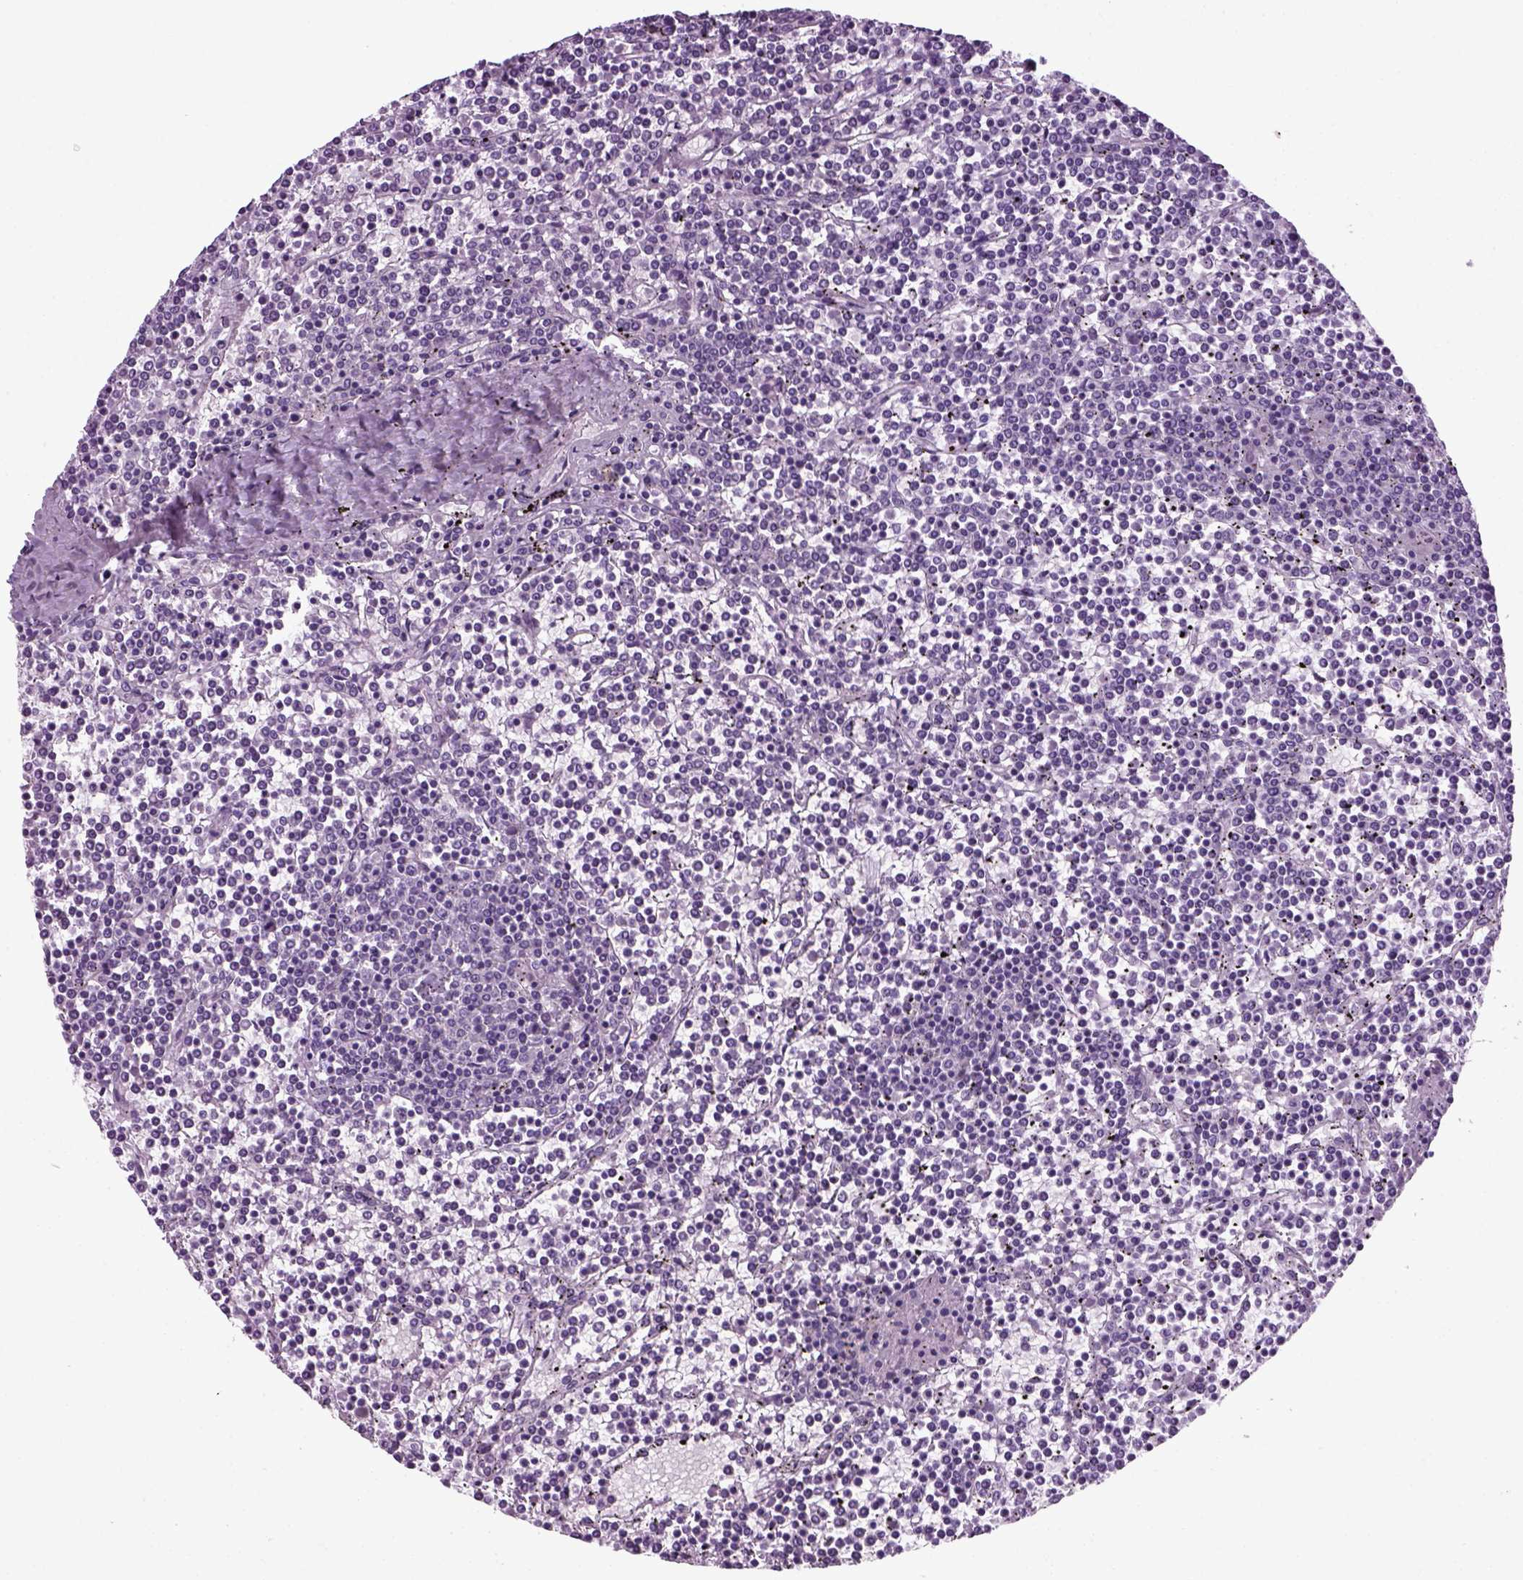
{"staining": {"intensity": "negative", "quantity": "none", "location": "none"}, "tissue": "lymphoma", "cell_type": "Tumor cells", "image_type": "cancer", "snomed": [{"axis": "morphology", "description": "Malignant lymphoma, non-Hodgkin's type, Low grade"}, {"axis": "topography", "description": "Spleen"}], "caption": "Tumor cells show no significant protein staining in malignant lymphoma, non-Hodgkin's type (low-grade). Nuclei are stained in blue.", "gene": "FAM161A", "patient": {"sex": "female", "age": 19}}